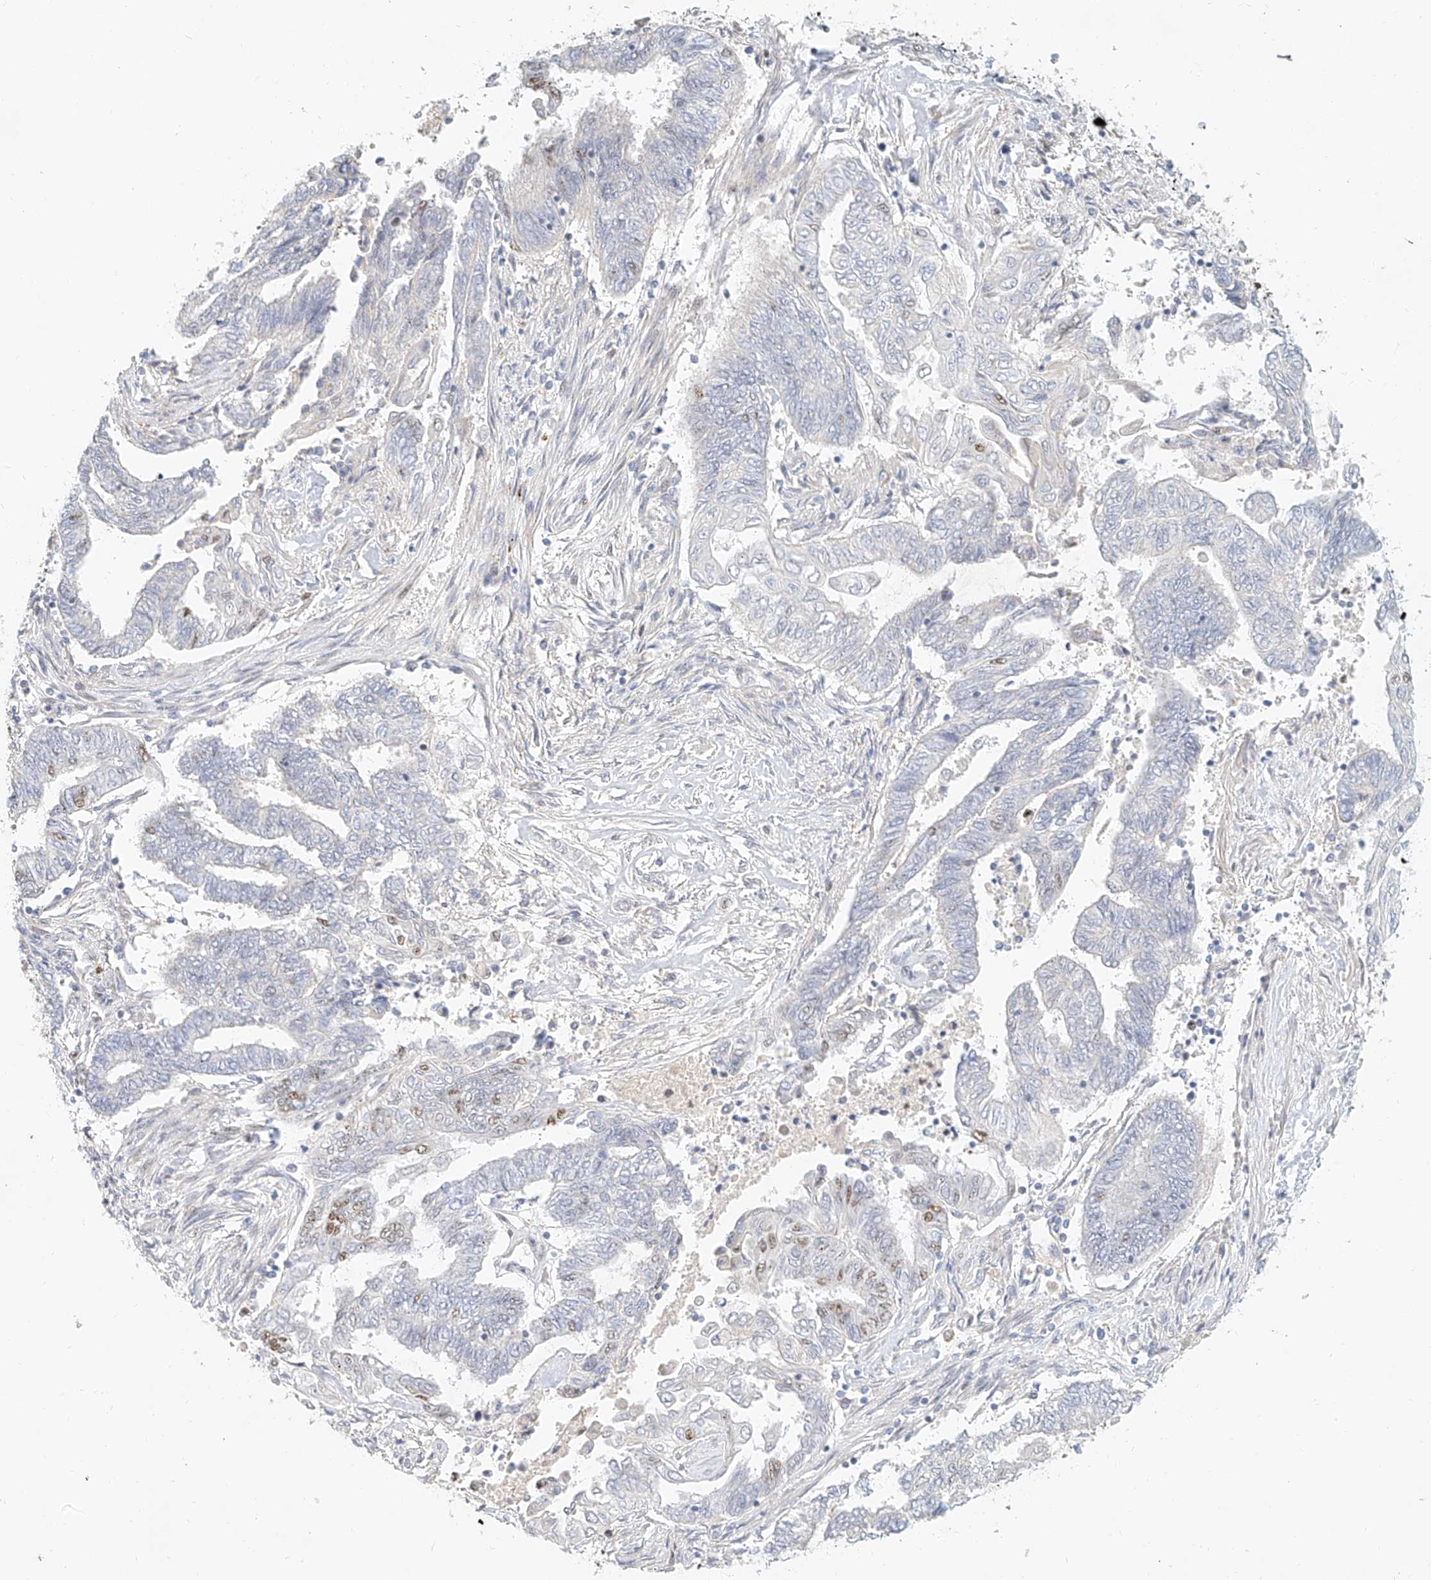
{"staining": {"intensity": "moderate", "quantity": "<25%", "location": "nuclear"}, "tissue": "endometrial cancer", "cell_type": "Tumor cells", "image_type": "cancer", "snomed": [{"axis": "morphology", "description": "Adenocarcinoma, NOS"}, {"axis": "topography", "description": "Uterus"}, {"axis": "topography", "description": "Endometrium"}], "caption": "Protein staining by IHC reveals moderate nuclear expression in about <25% of tumor cells in endometrial cancer (adenocarcinoma).", "gene": "CXorf58", "patient": {"sex": "female", "age": 70}}